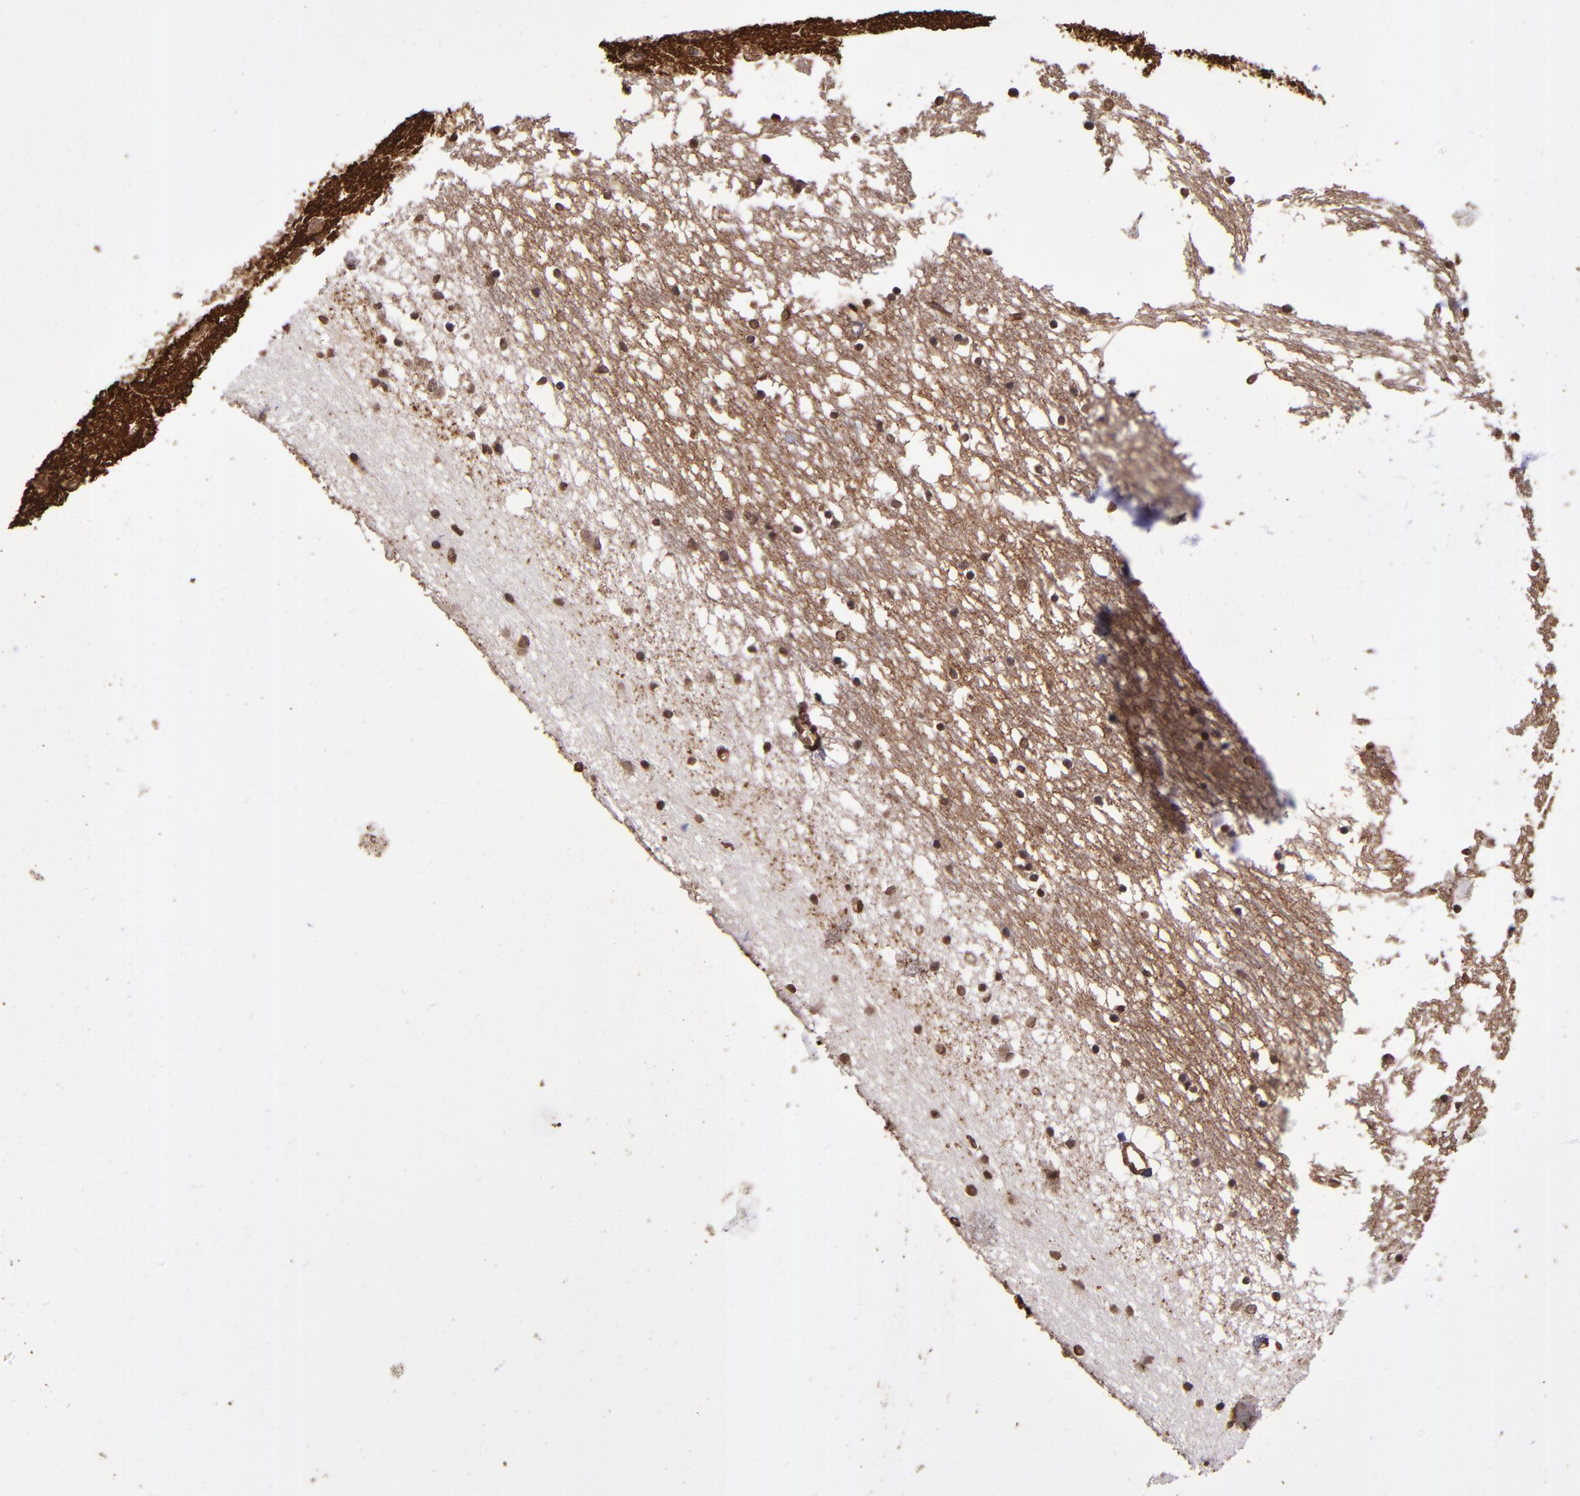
{"staining": {"intensity": "negative", "quantity": "none", "location": "none"}, "tissue": "caudate", "cell_type": "Glial cells", "image_type": "normal", "snomed": [{"axis": "morphology", "description": "Normal tissue, NOS"}, {"axis": "topography", "description": "Lateral ventricle wall"}], "caption": "This is a histopathology image of immunohistochemistry staining of unremarkable caudate, which shows no staining in glial cells.", "gene": "SLC2A3", "patient": {"sex": "male", "age": 45}}